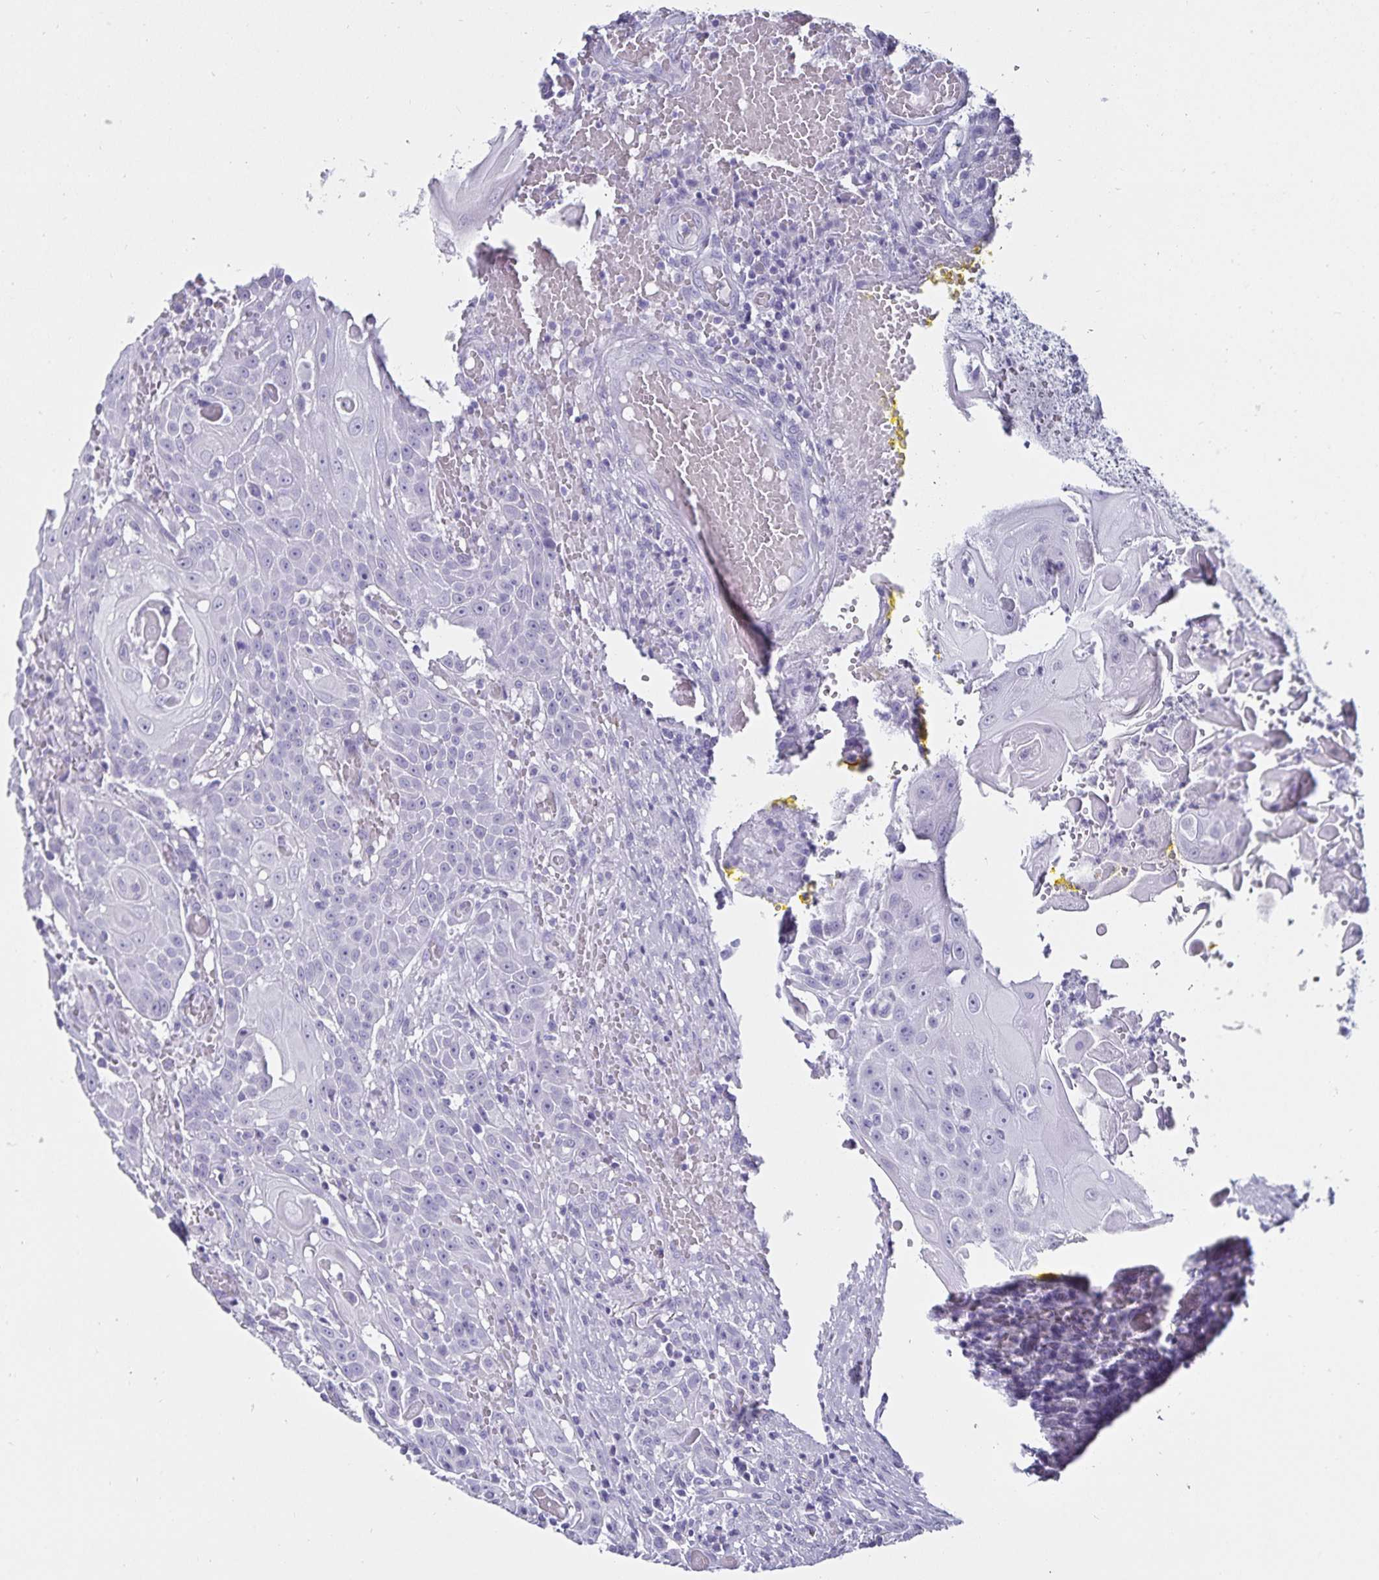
{"staining": {"intensity": "negative", "quantity": "none", "location": "none"}, "tissue": "head and neck cancer", "cell_type": "Tumor cells", "image_type": "cancer", "snomed": [{"axis": "morphology", "description": "Normal tissue, NOS"}, {"axis": "morphology", "description": "Squamous cell carcinoma, NOS"}, {"axis": "topography", "description": "Oral tissue"}, {"axis": "topography", "description": "Head-Neck"}], "caption": "Human head and neck squamous cell carcinoma stained for a protein using immunohistochemistry demonstrates no expression in tumor cells.", "gene": "DEFA6", "patient": {"sex": "female", "age": 55}}